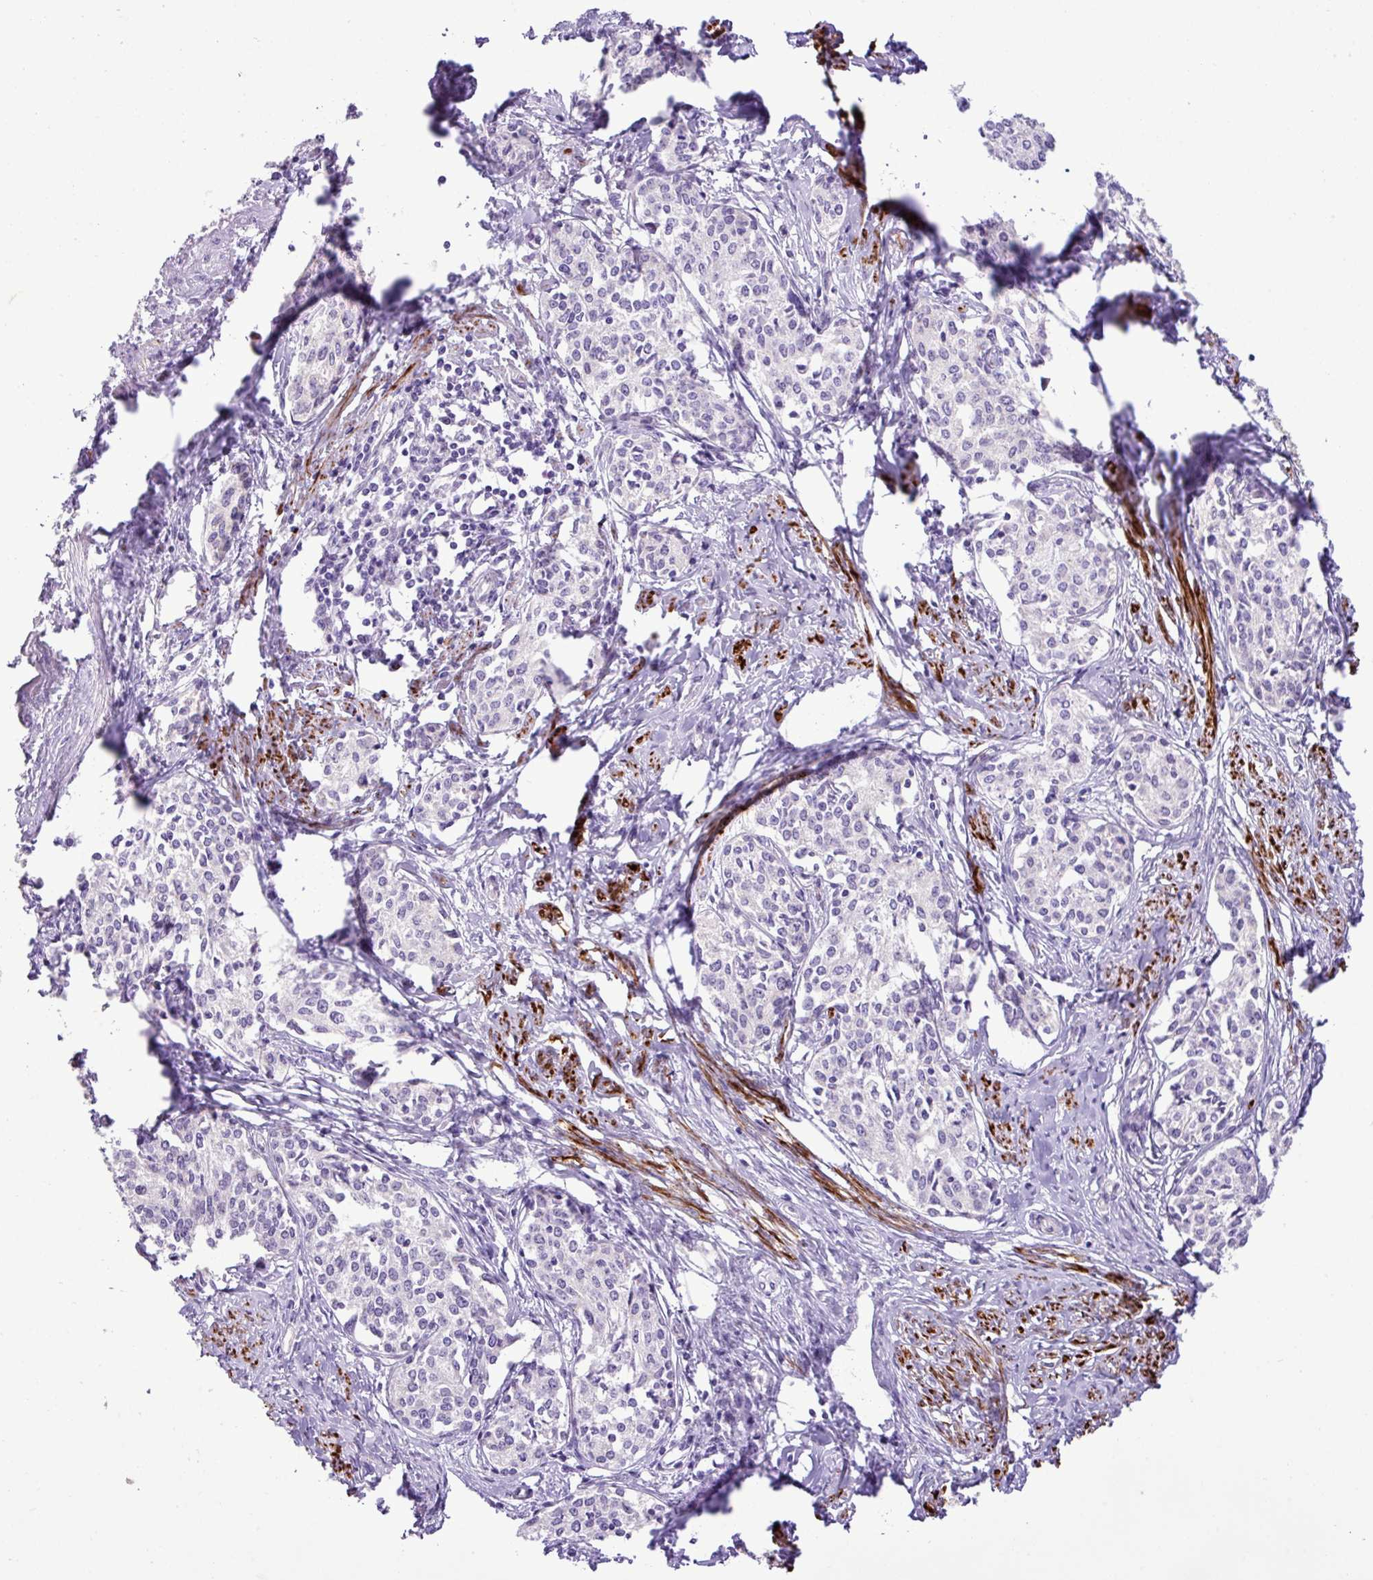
{"staining": {"intensity": "negative", "quantity": "none", "location": "none"}, "tissue": "cervical cancer", "cell_type": "Tumor cells", "image_type": "cancer", "snomed": [{"axis": "morphology", "description": "Squamous cell carcinoma, NOS"}, {"axis": "morphology", "description": "Adenocarcinoma, NOS"}, {"axis": "topography", "description": "Cervix"}], "caption": "Tumor cells are negative for brown protein staining in cervical squamous cell carcinoma. Nuclei are stained in blue.", "gene": "ZSCAN5A", "patient": {"sex": "female", "age": 52}}